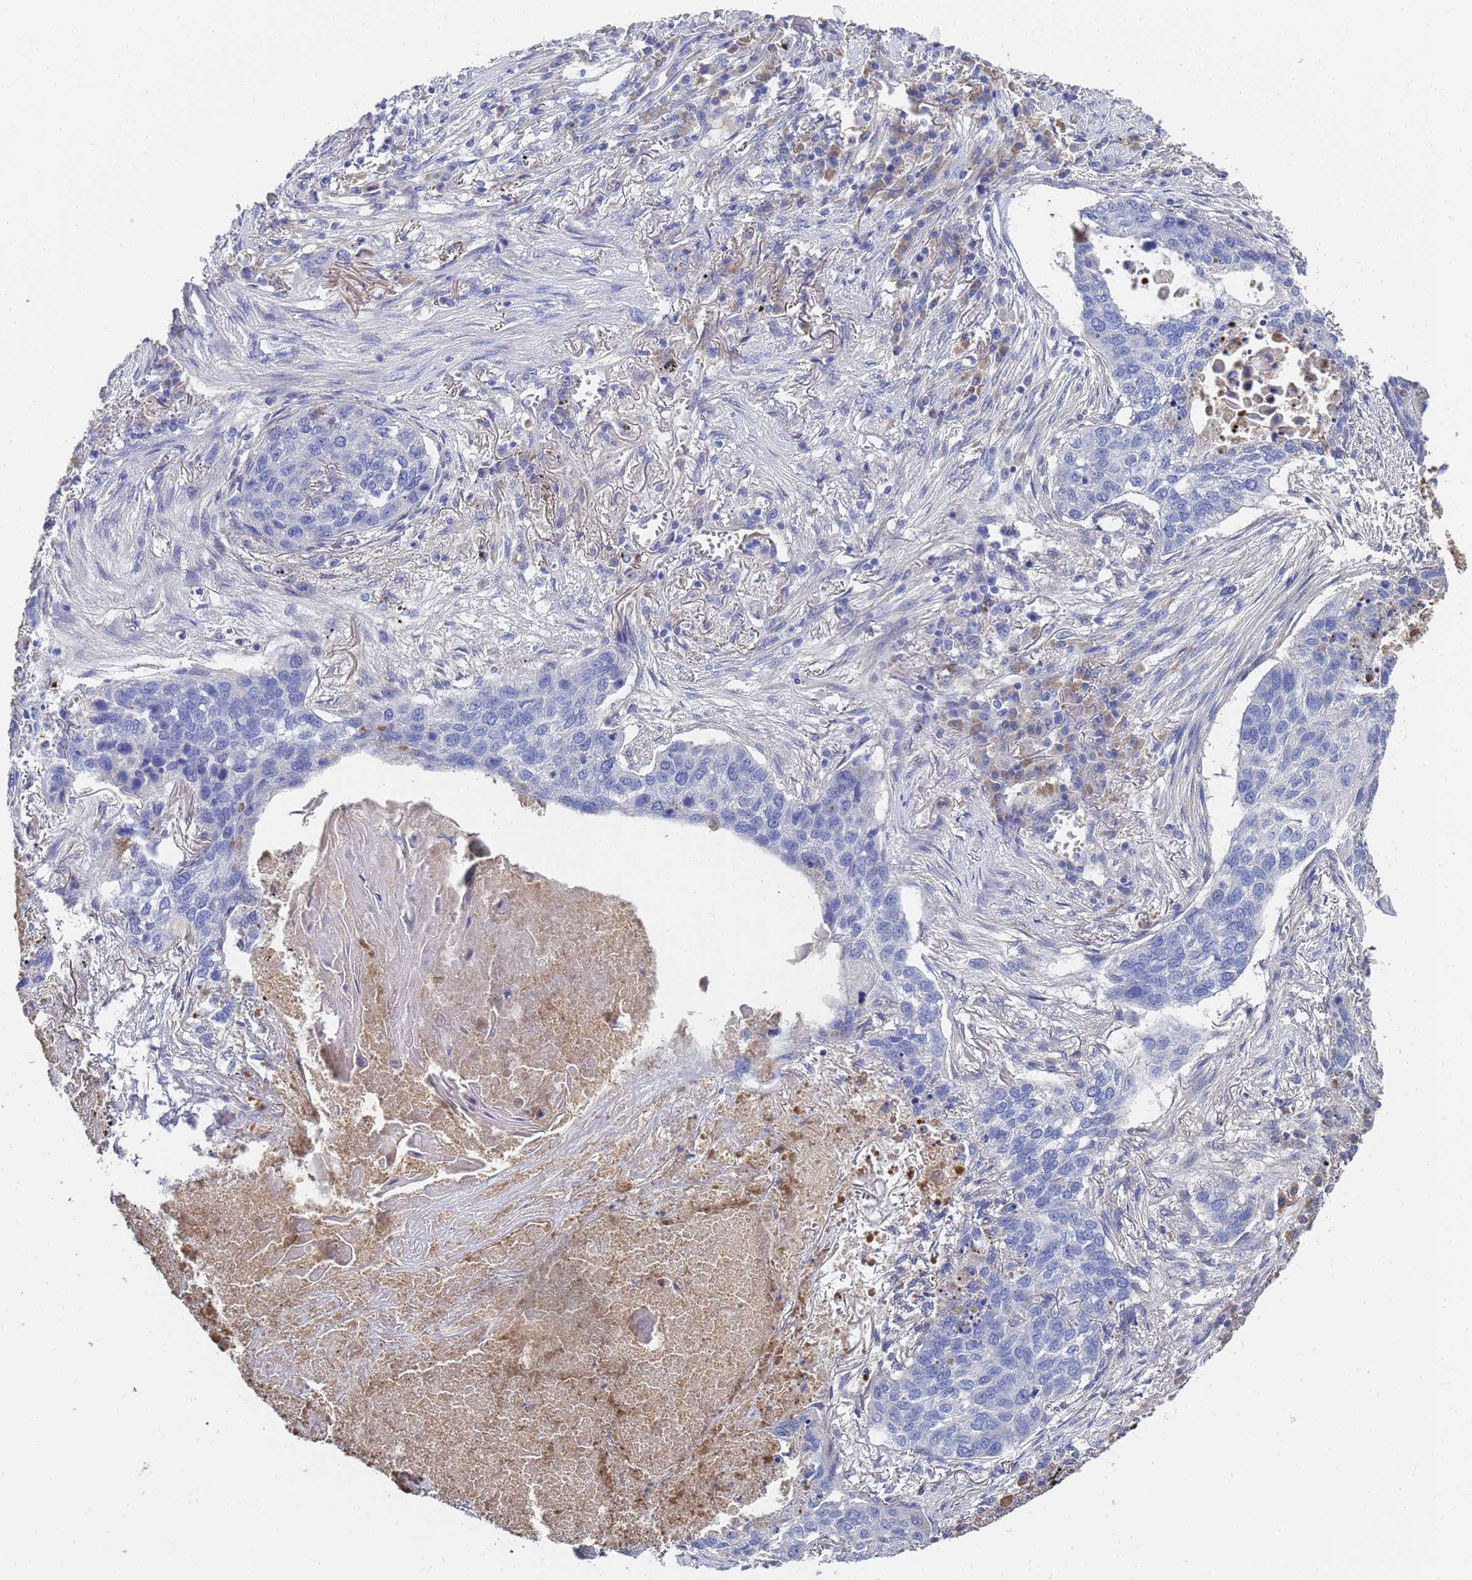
{"staining": {"intensity": "negative", "quantity": "none", "location": "none"}, "tissue": "lung cancer", "cell_type": "Tumor cells", "image_type": "cancer", "snomed": [{"axis": "morphology", "description": "Squamous cell carcinoma, NOS"}, {"axis": "topography", "description": "Lung"}], "caption": "Human lung cancer (squamous cell carcinoma) stained for a protein using IHC displays no staining in tumor cells.", "gene": "LBX2", "patient": {"sex": "female", "age": 63}}